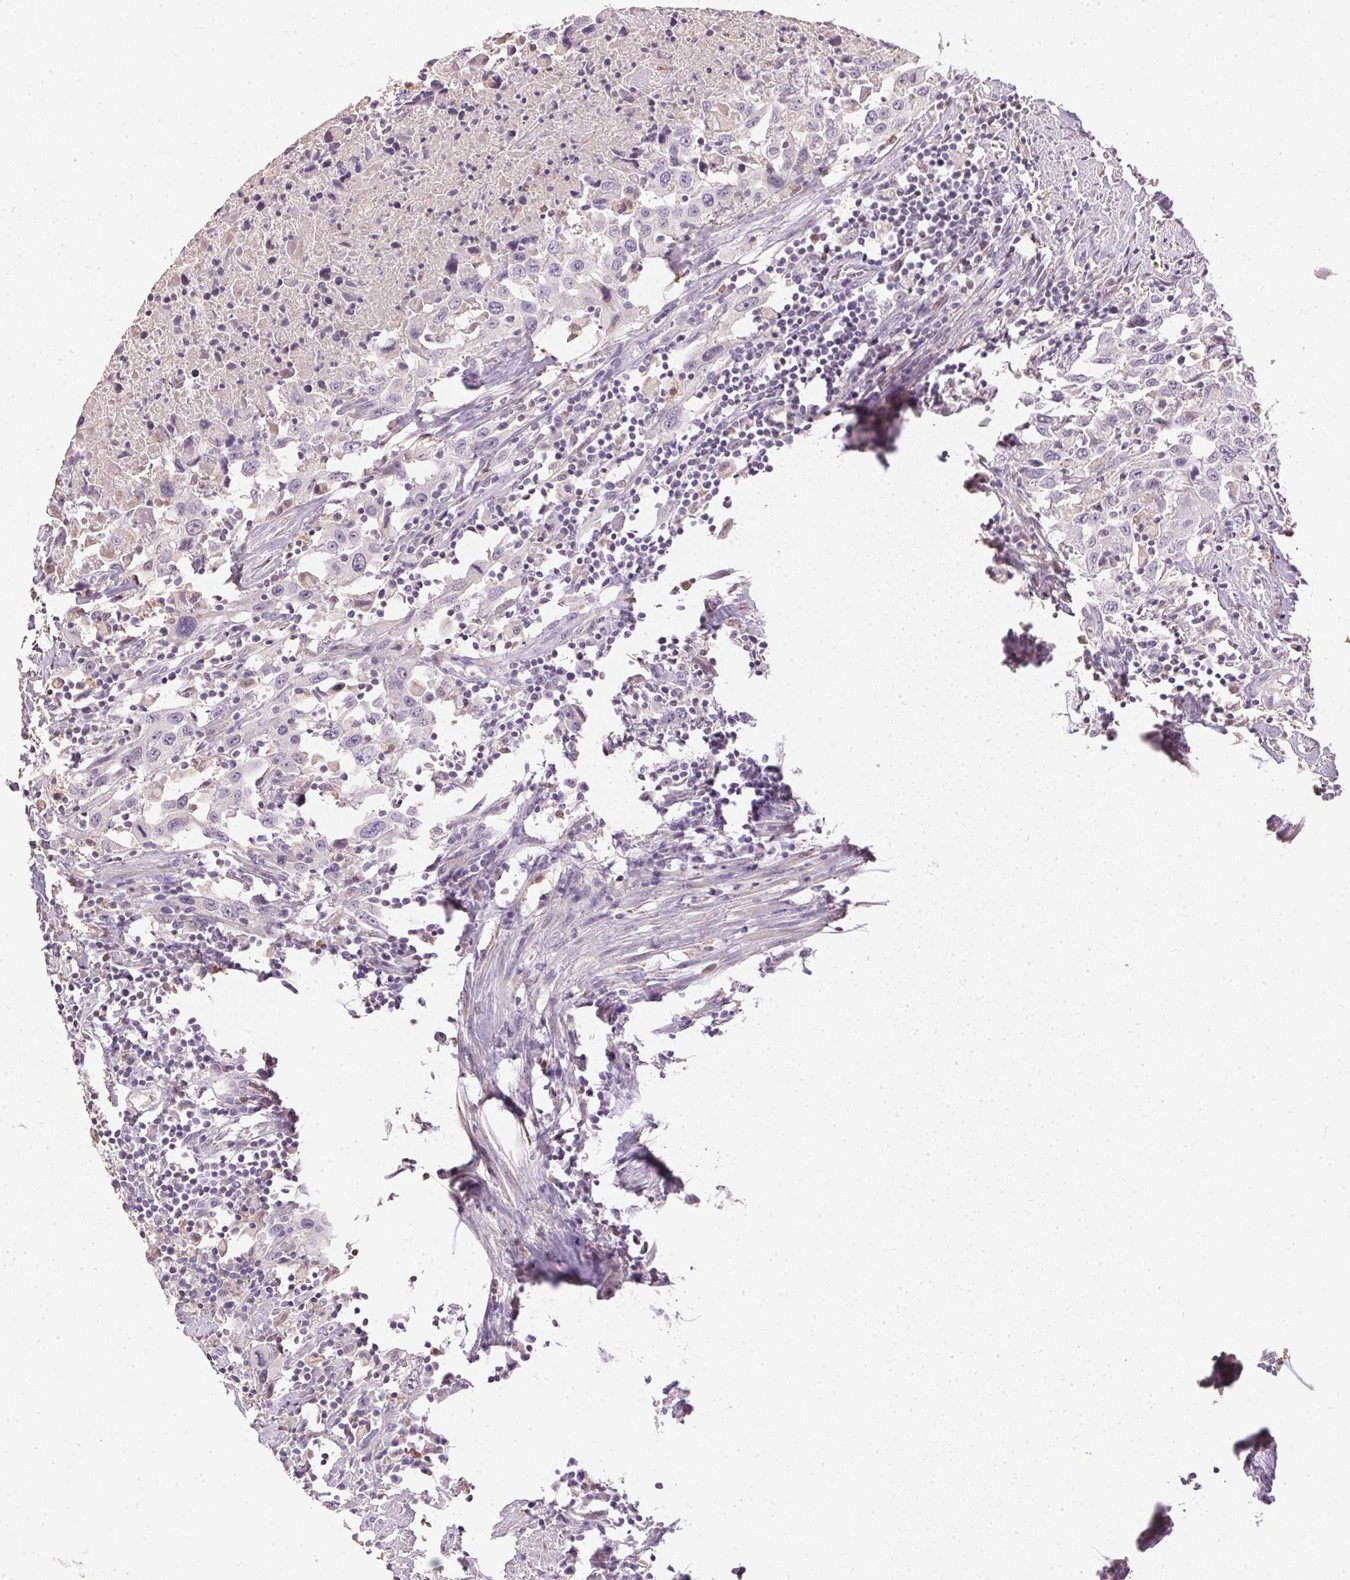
{"staining": {"intensity": "negative", "quantity": "none", "location": "none"}, "tissue": "urothelial cancer", "cell_type": "Tumor cells", "image_type": "cancer", "snomed": [{"axis": "morphology", "description": "Urothelial carcinoma, High grade"}, {"axis": "topography", "description": "Urinary bladder"}], "caption": "Immunohistochemical staining of human high-grade urothelial carcinoma demonstrates no significant expression in tumor cells. The staining was performed using DAB to visualize the protein expression in brown, while the nuclei were stained in blue with hematoxylin (Magnification: 20x).", "gene": "S100A3", "patient": {"sex": "male", "age": 61}}